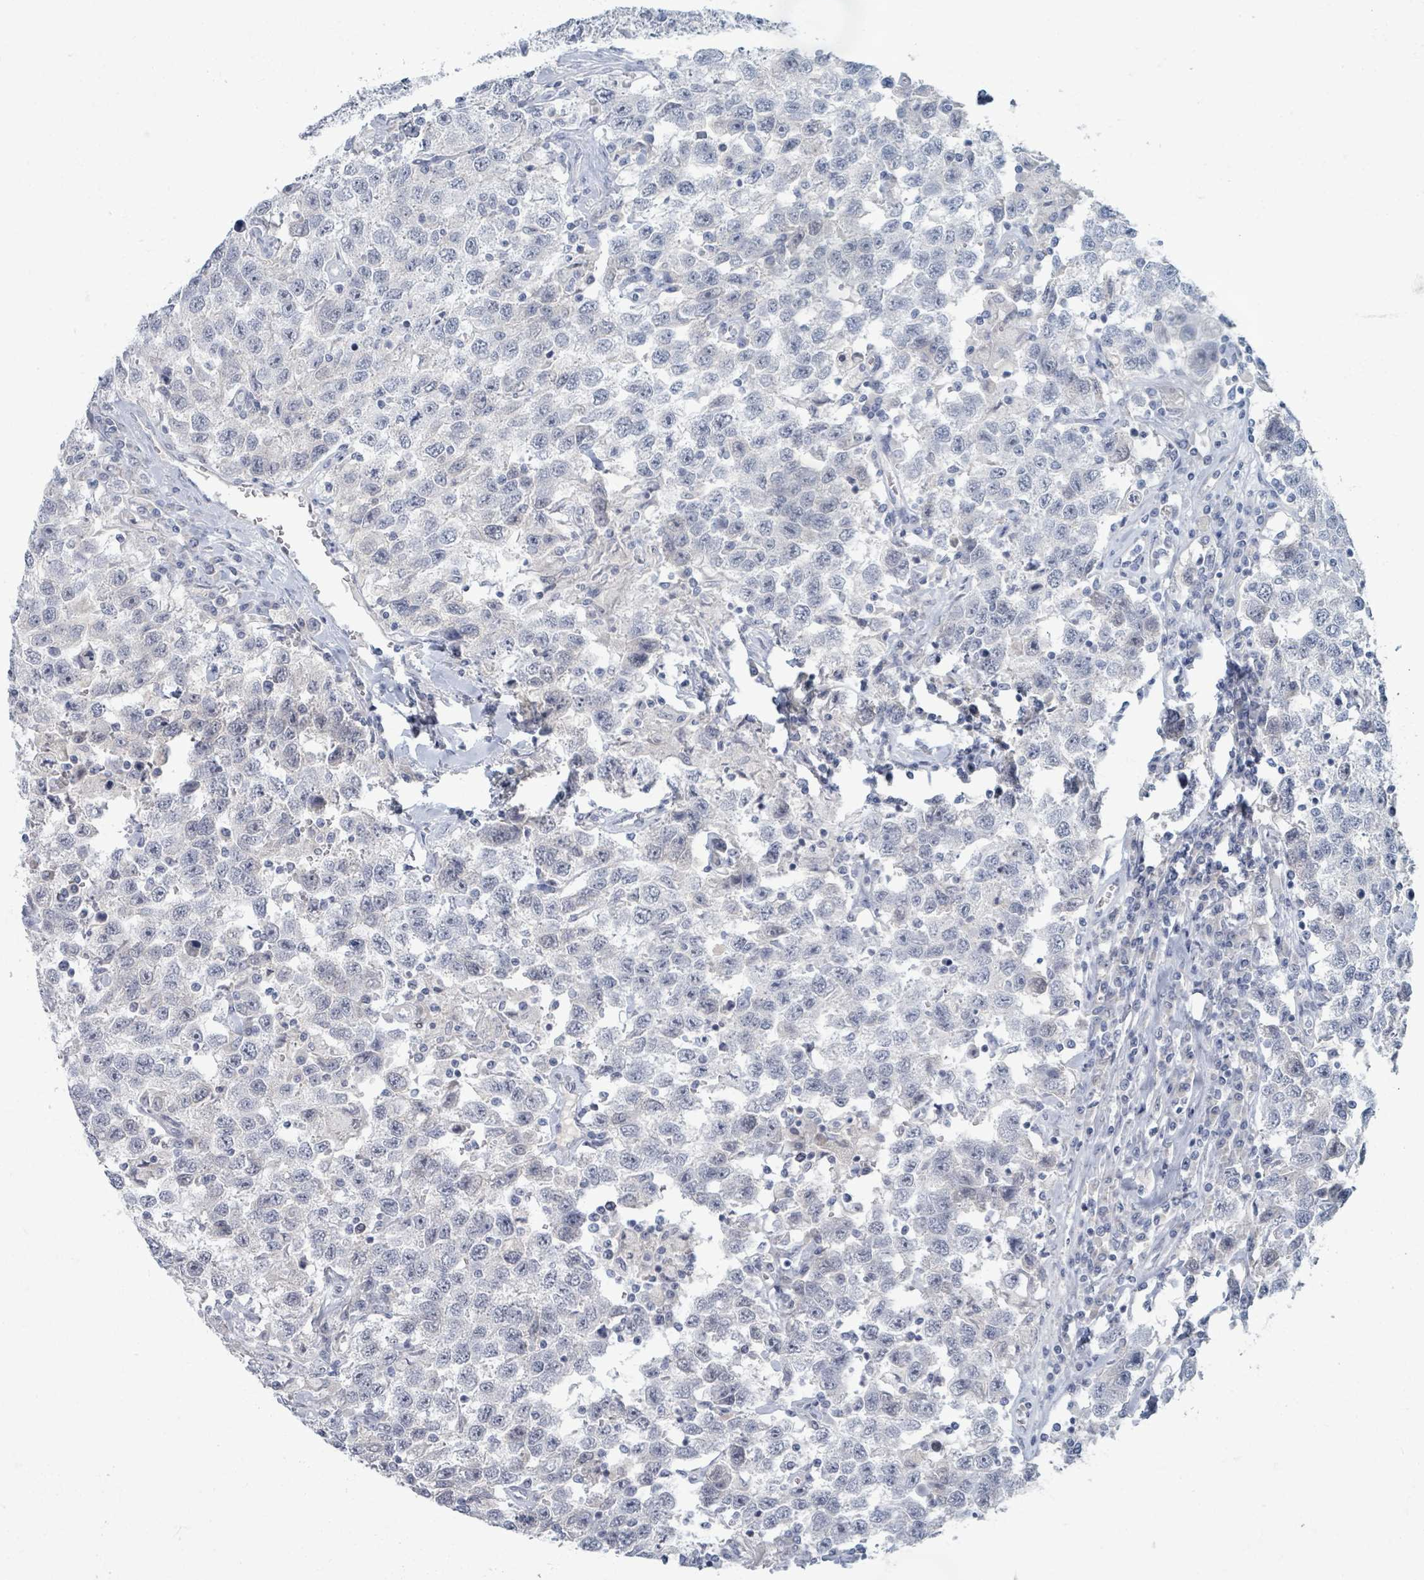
{"staining": {"intensity": "negative", "quantity": "none", "location": "none"}, "tissue": "testis cancer", "cell_type": "Tumor cells", "image_type": "cancer", "snomed": [{"axis": "morphology", "description": "Seminoma, NOS"}, {"axis": "topography", "description": "Testis"}], "caption": "Tumor cells show no significant protein staining in seminoma (testis). Brightfield microscopy of IHC stained with DAB (3,3'-diaminobenzidine) (brown) and hematoxylin (blue), captured at high magnification.", "gene": "WNT11", "patient": {"sex": "male", "age": 41}}